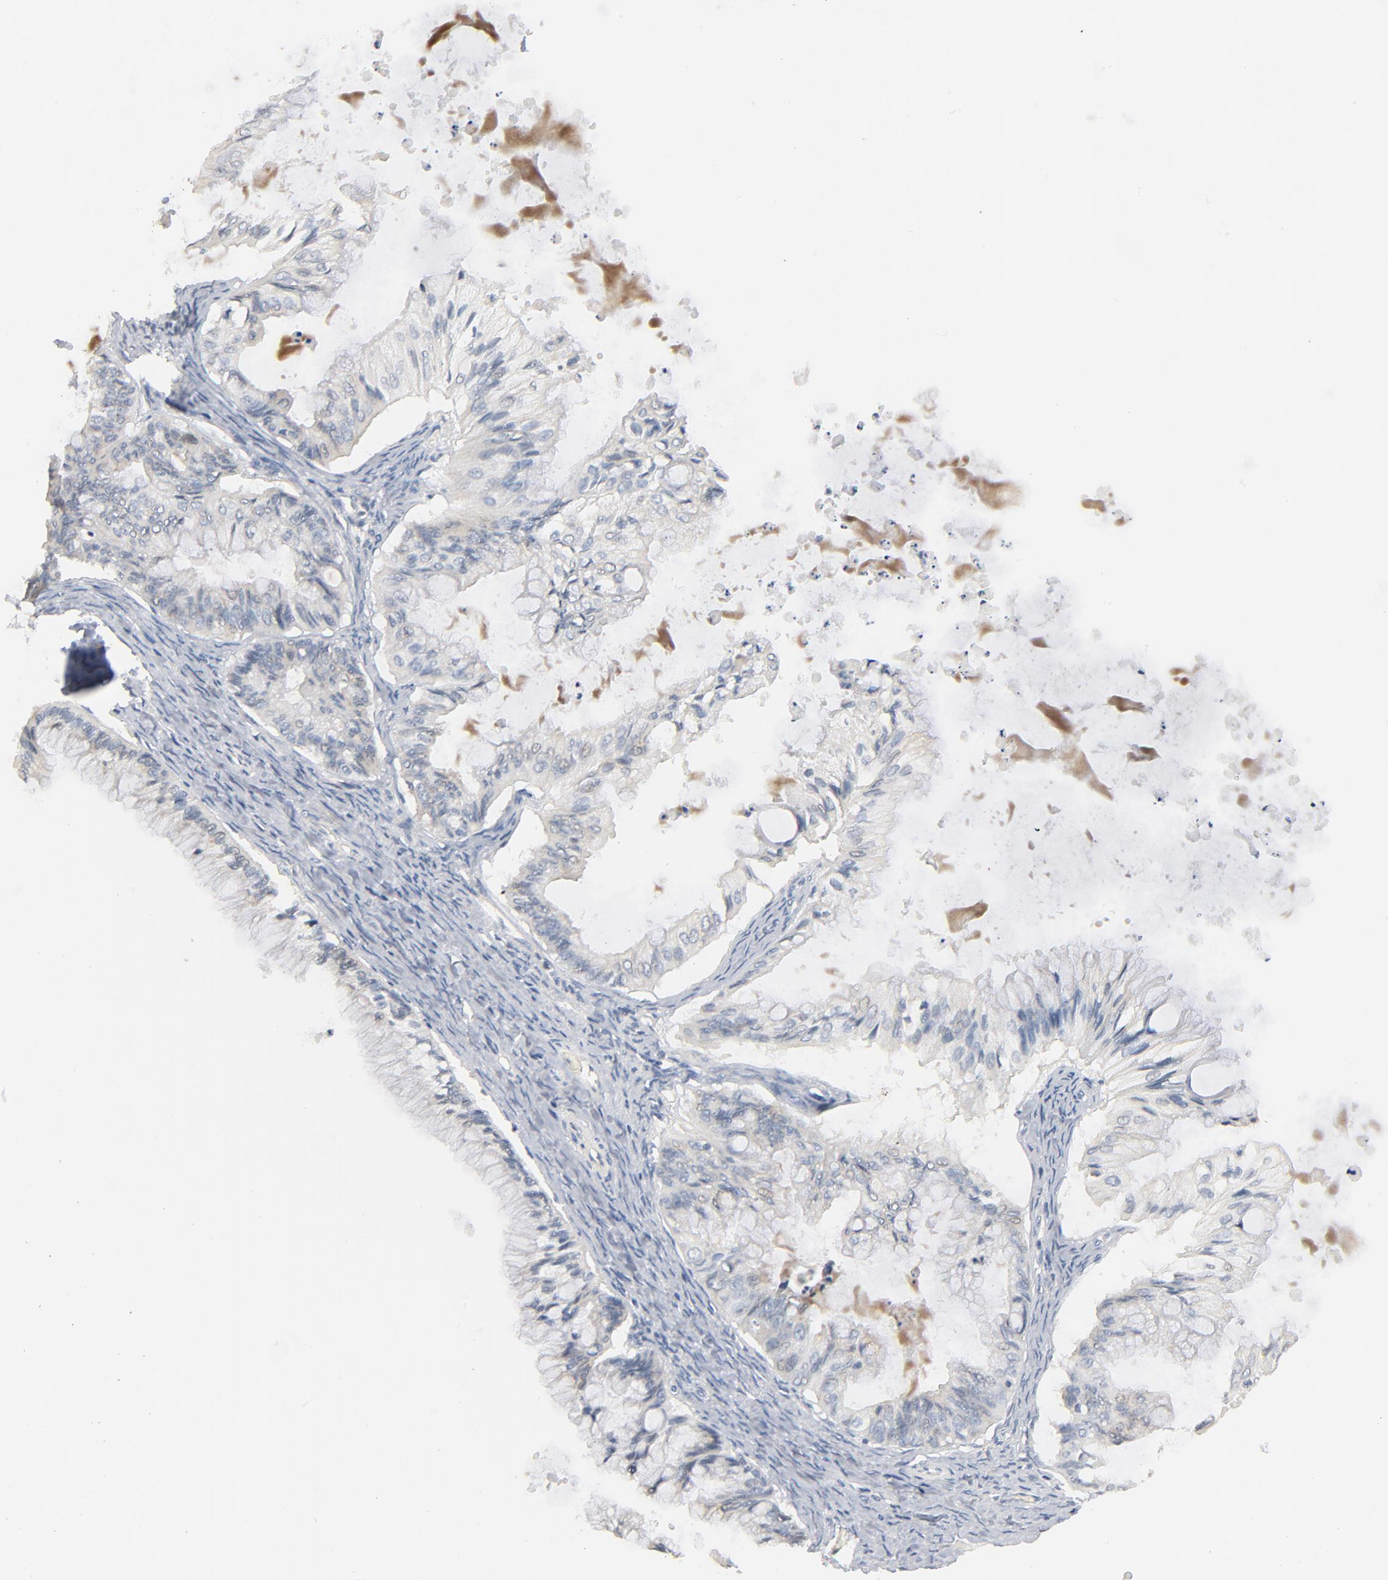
{"staining": {"intensity": "negative", "quantity": "none", "location": "none"}, "tissue": "ovarian cancer", "cell_type": "Tumor cells", "image_type": "cancer", "snomed": [{"axis": "morphology", "description": "Cystadenocarcinoma, mucinous, NOS"}, {"axis": "topography", "description": "Ovary"}], "caption": "Ovarian mucinous cystadenocarcinoma stained for a protein using IHC exhibits no positivity tumor cells.", "gene": "ZDHHC8", "patient": {"sex": "female", "age": 57}}